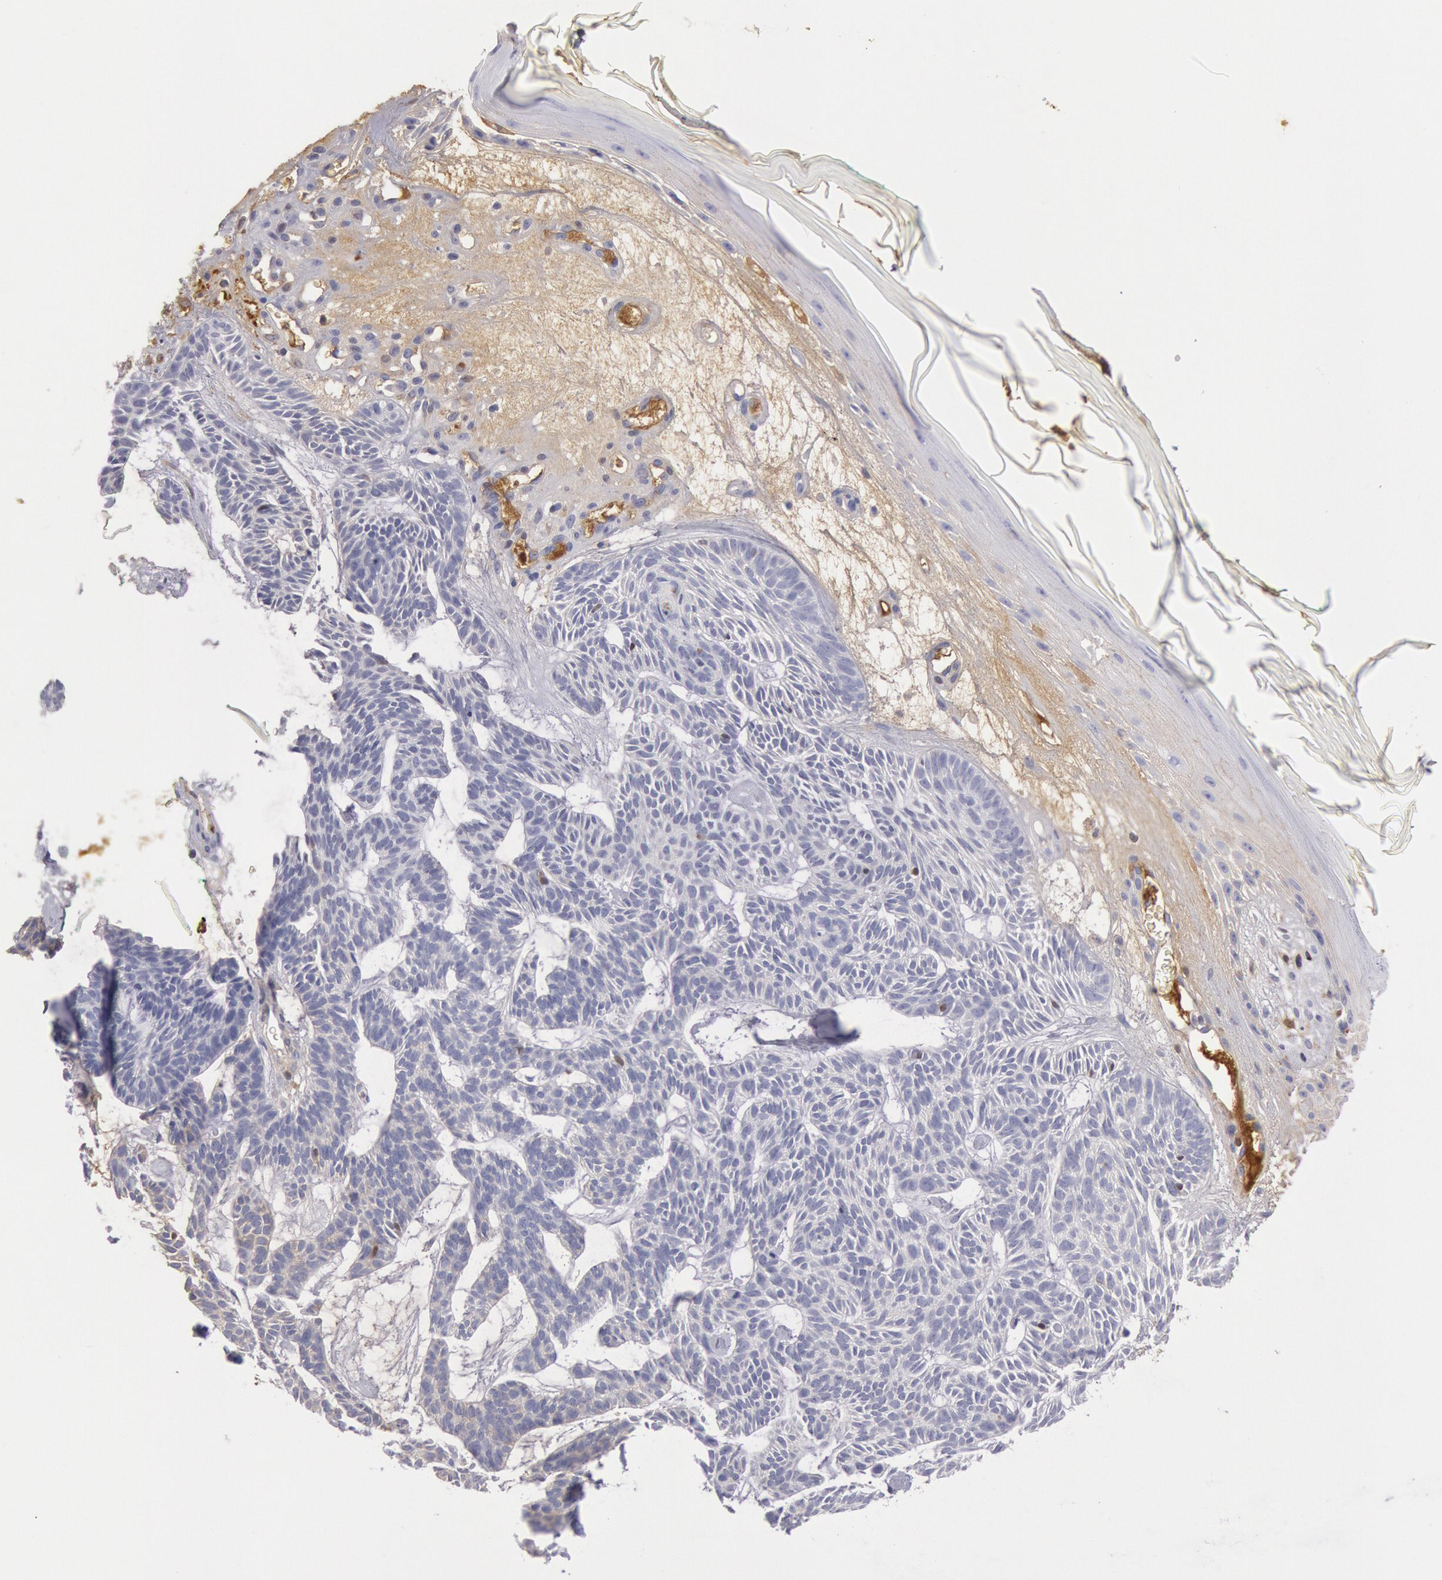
{"staining": {"intensity": "negative", "quantity": "none", "location": "none"}, "tissue": "skin cancer", "cell_type": "Tumor cells", "image_type": "cancer", "snomed": [{"axis": "morphology", "description": "Basal cell carcinoma"}, {"axis": "topography", "description": "Skin"}], "caption": "Immunohistochemistry (IHC) image of neoplastic tissue: skin cancer stained with DAB demonstrates no significant protein positivity in tumor cells.", "gene": "IGHA1", "patient": {"sex": "male", "age": 75}}